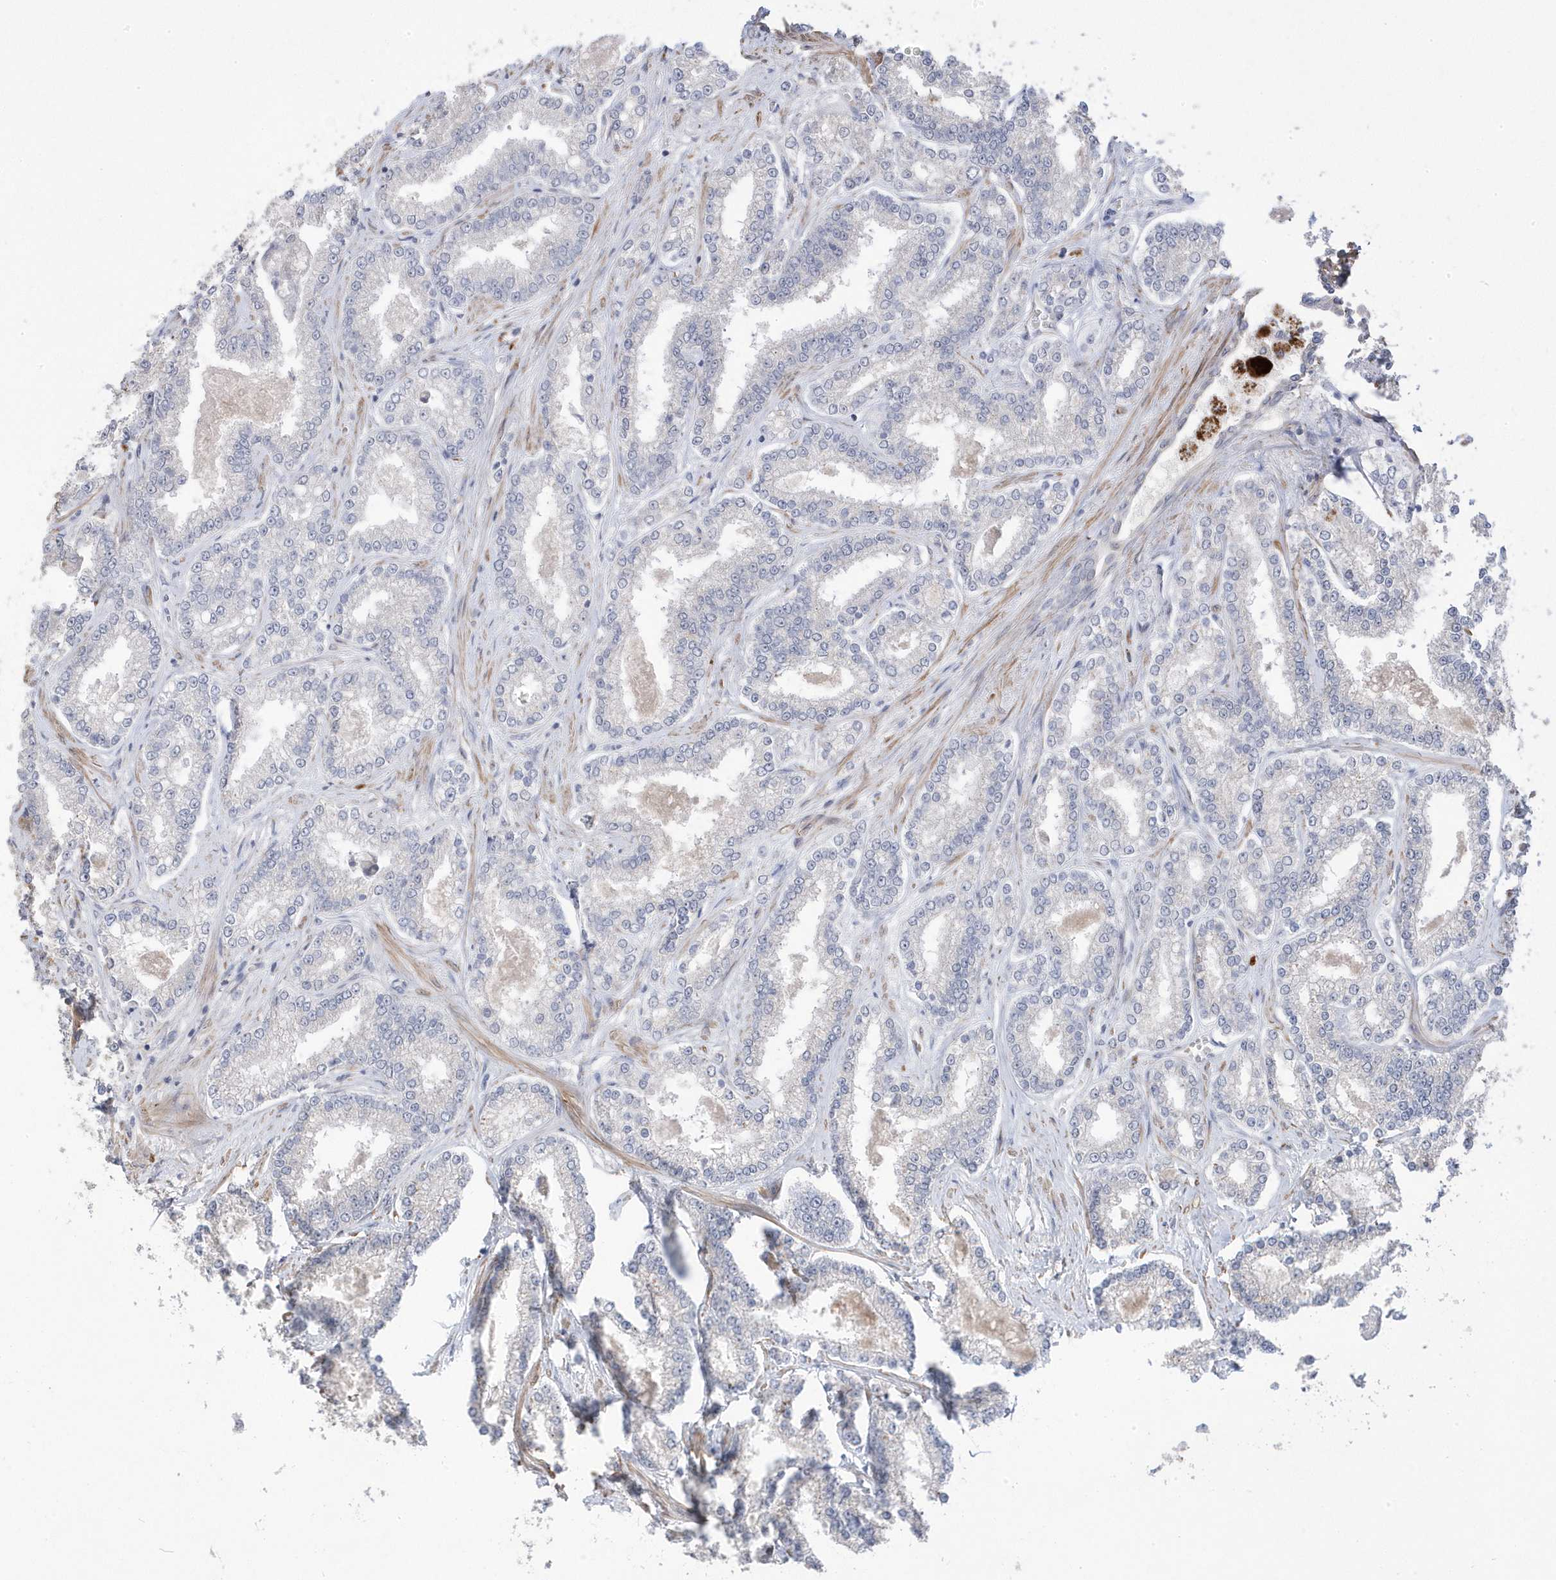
{"staining": {"intensity": "negative", "quantity": "none", "location": "none"}, "tissue": "prostate cancer", "cell_type": "Tumor cells", "image_type": "cancer", "snomed": [{"axis": "morphology", "description": "Normal tissue, NOS"}, {"axis": "morphology", "description": "Adenocarcinoma, High grade"}, {"axis": "topography", "description": "Prostate"}], "caption": "Tumor cells are negative for protein expression in human prostate cancer (adenocarcinoma (high-grade)).", "gene": "GTPBP6", "patient": {"sex": "male", "age": 83}}